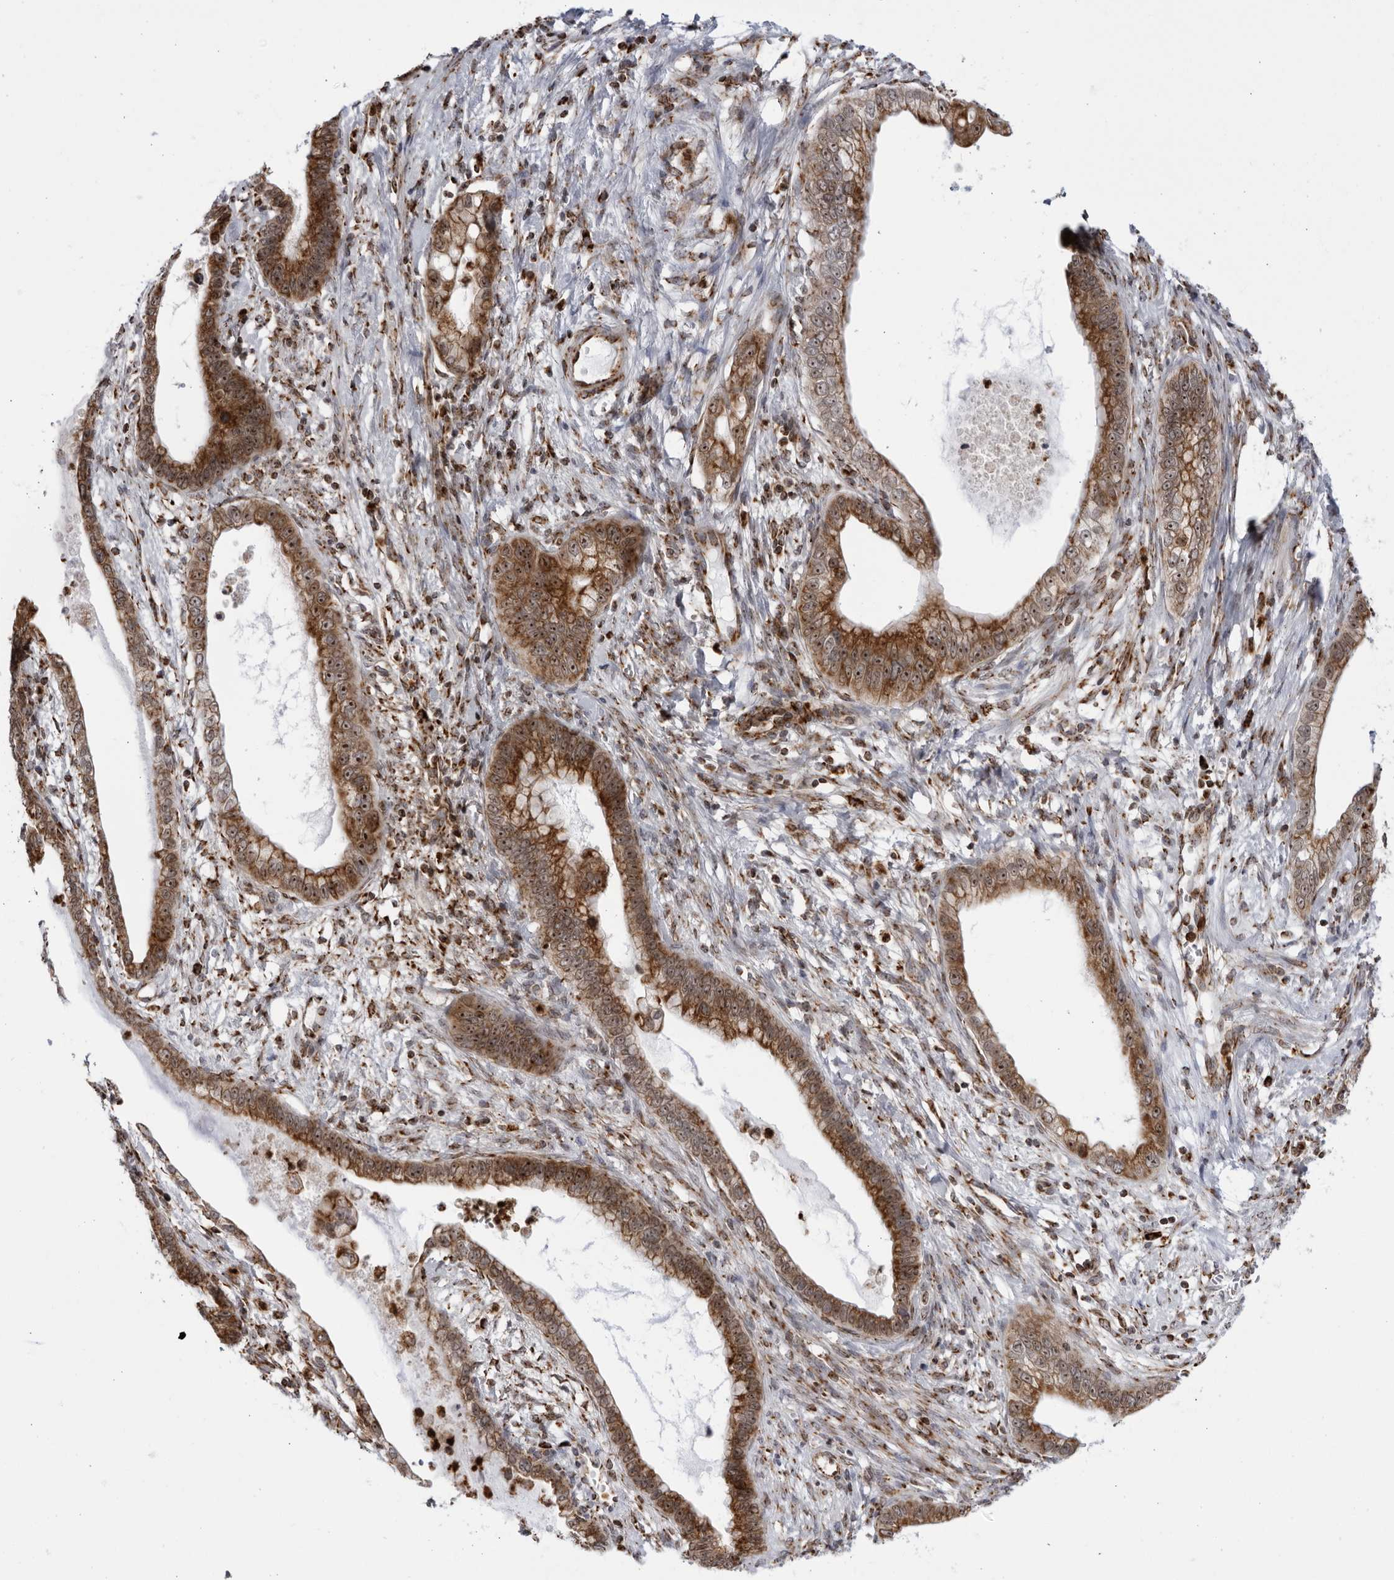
{"staining": {"intensity": "moderate", "quantity": ">75%", "location": "cytoplasmic/membranous,nuclear"}, "tissue": "cervical cancer", "cell_type": "Tumor cells", "image_type": "cancer", "snomed": [{"axis": "morphology", "description": "Adenocarcinoma, NOS"}, {"axis": "topography", "description": "Cervix"}], "caption": "Cervical cancer stained with a protein marker demonstrates moderate staining in tumor cells.", "gene": "RBM34", "patient": {"sex": "female", "age": 44}}